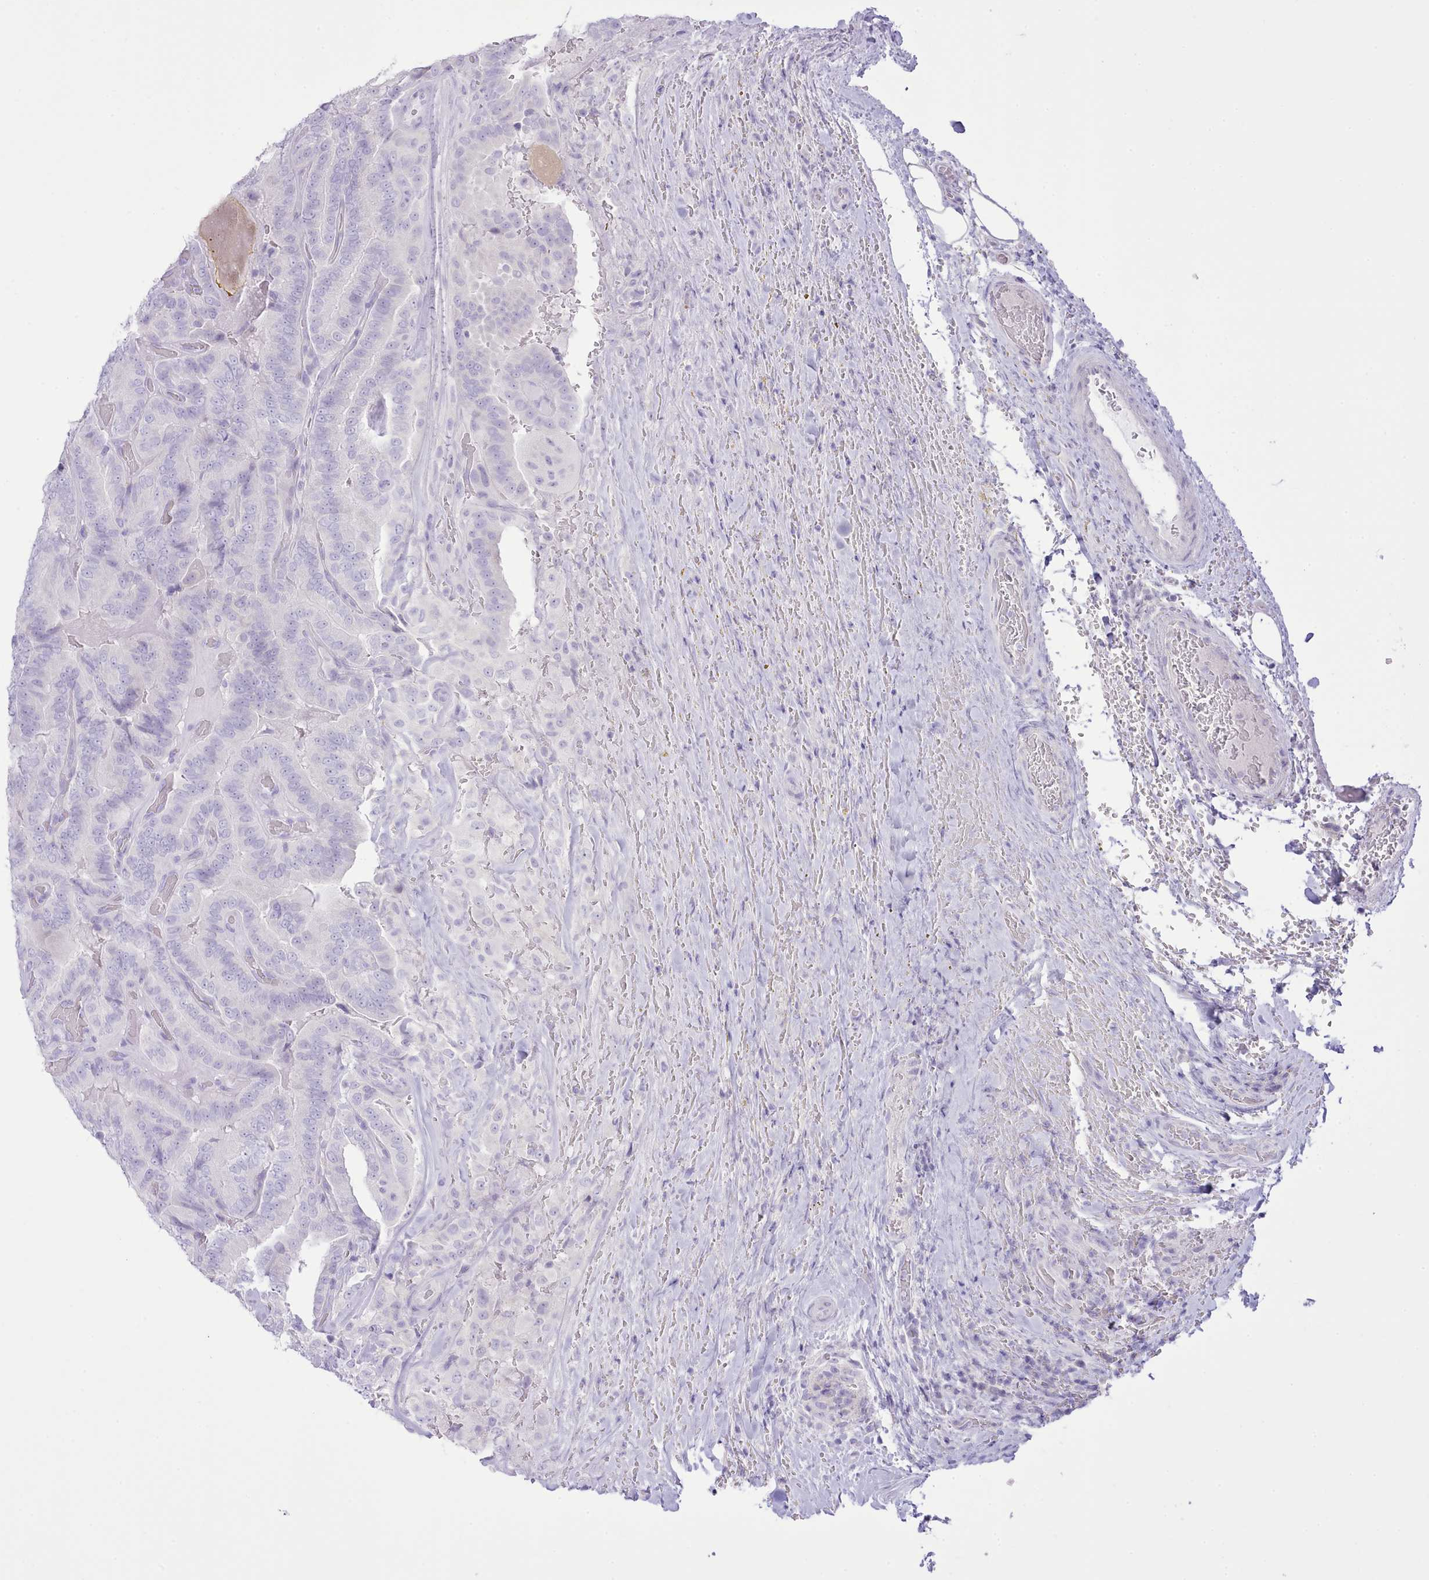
{"staining": {"intensity": "negative", "quantity": "none", "location": "none"}, "tissue": "thyroid cancer", "cell_type": "Tumor cells", "image_type": "cancer", "snomed": [{"axis": "morphology", "description": "Papillary adenocarcinoma, NOS"}, {"axis": "topography", "description": "Thyroid gland"}], "caption": "Tumor cells show no significant positivity in papillary adenocarcinoma (thyroid).", "gene": "MDFI", "patient": {"sex": "male", "age": 61}}